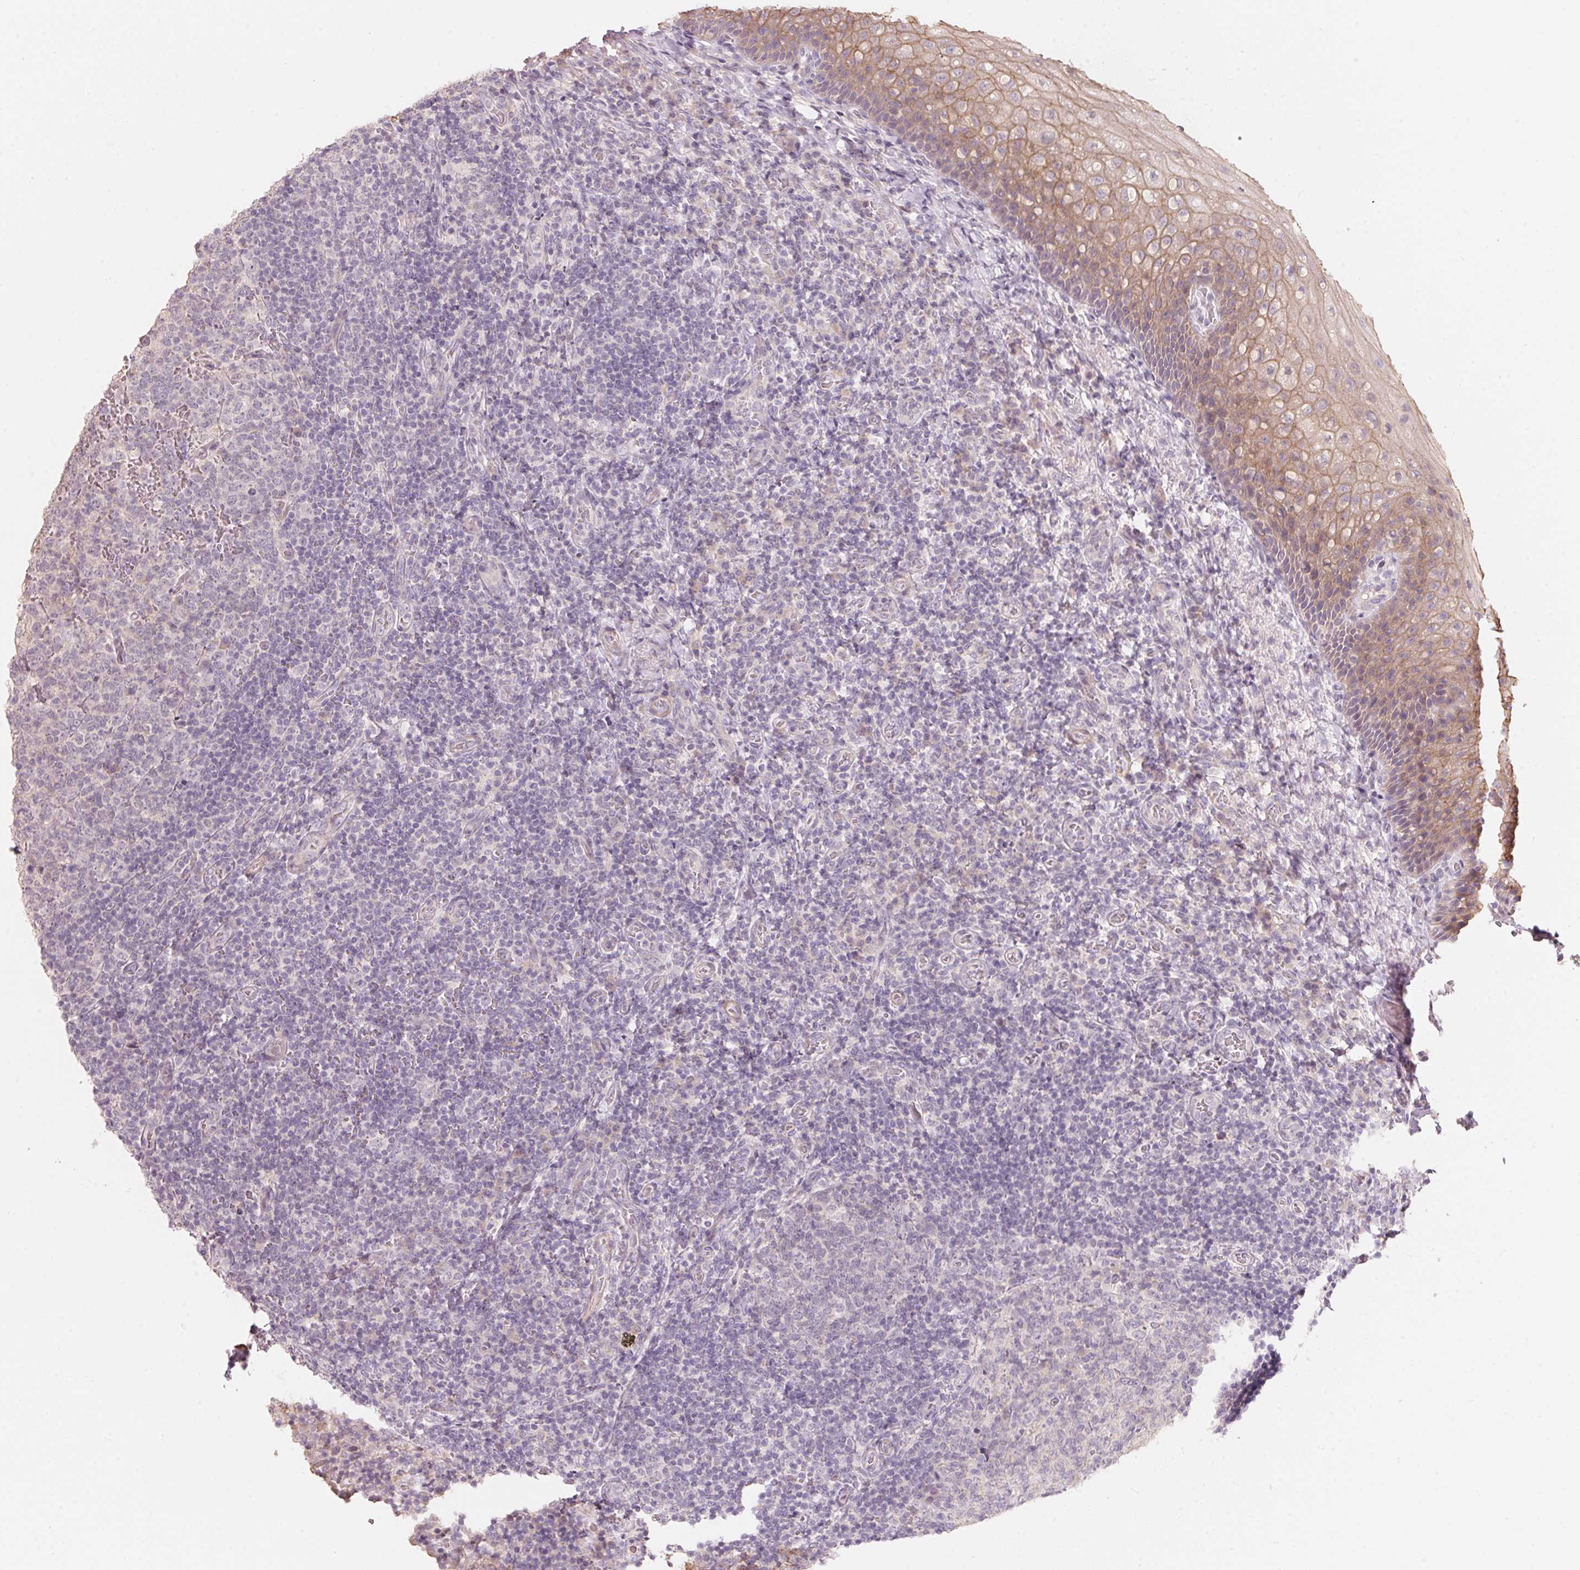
{"staining": {"intensity": "negative", "quantity": "none", "location": "none"}, "tissue": "tonsil", "cell_type": "Germinal center cells", "image_type": "normal", "snomed": [{"axis": "morphology", "description": "Normal tissue, NOS"}, {"axis": "topography", "description": "Tonsil"}], "caption": "This is an IHC histopathology image of normal human tonsil. There is no expression in germinal center cells.", "gene": "TP53AIP1", "patient": {"sex": "male", "age": 17}}